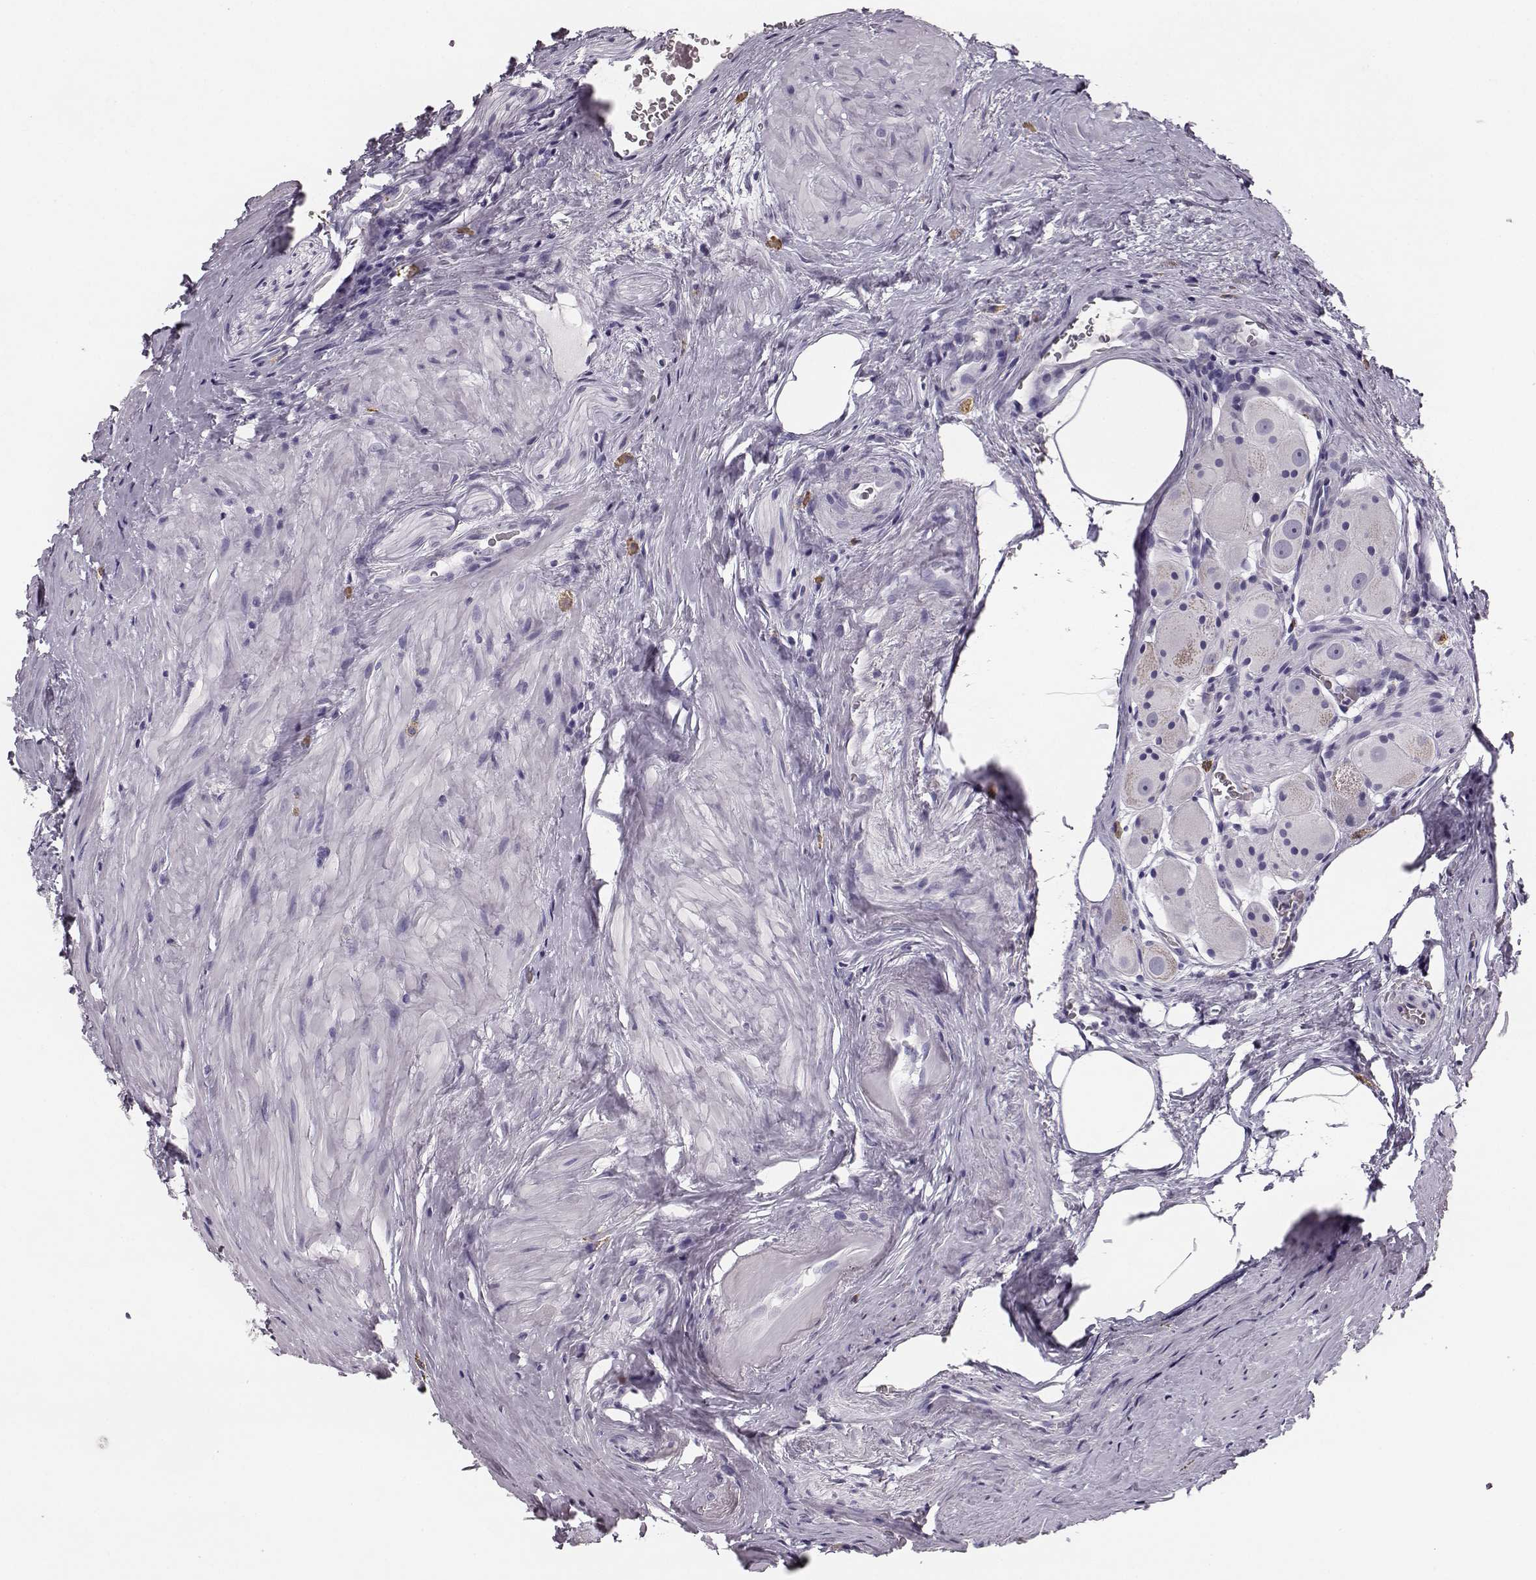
{"staining": {"intensity": "negative", "quantity": "none", "location": "none"}, "tissue": "prostate cancer", "cell_type": "Tumor cells", "image_type": "cancer", "snomed": [{"axis": "morphology", "description": "Adenocarcinoma, NOS"}, {"axis": "morphology", "description": "Adenocarcinoma, High grade"}, {"axis": "topography", "description": "Prostate"}], "caption": "Protein analysis of prostate cancer shows no significant expression in tumor cells.", "gene": "NPTXR", "patient": {"sex": "male", "age": 64}}